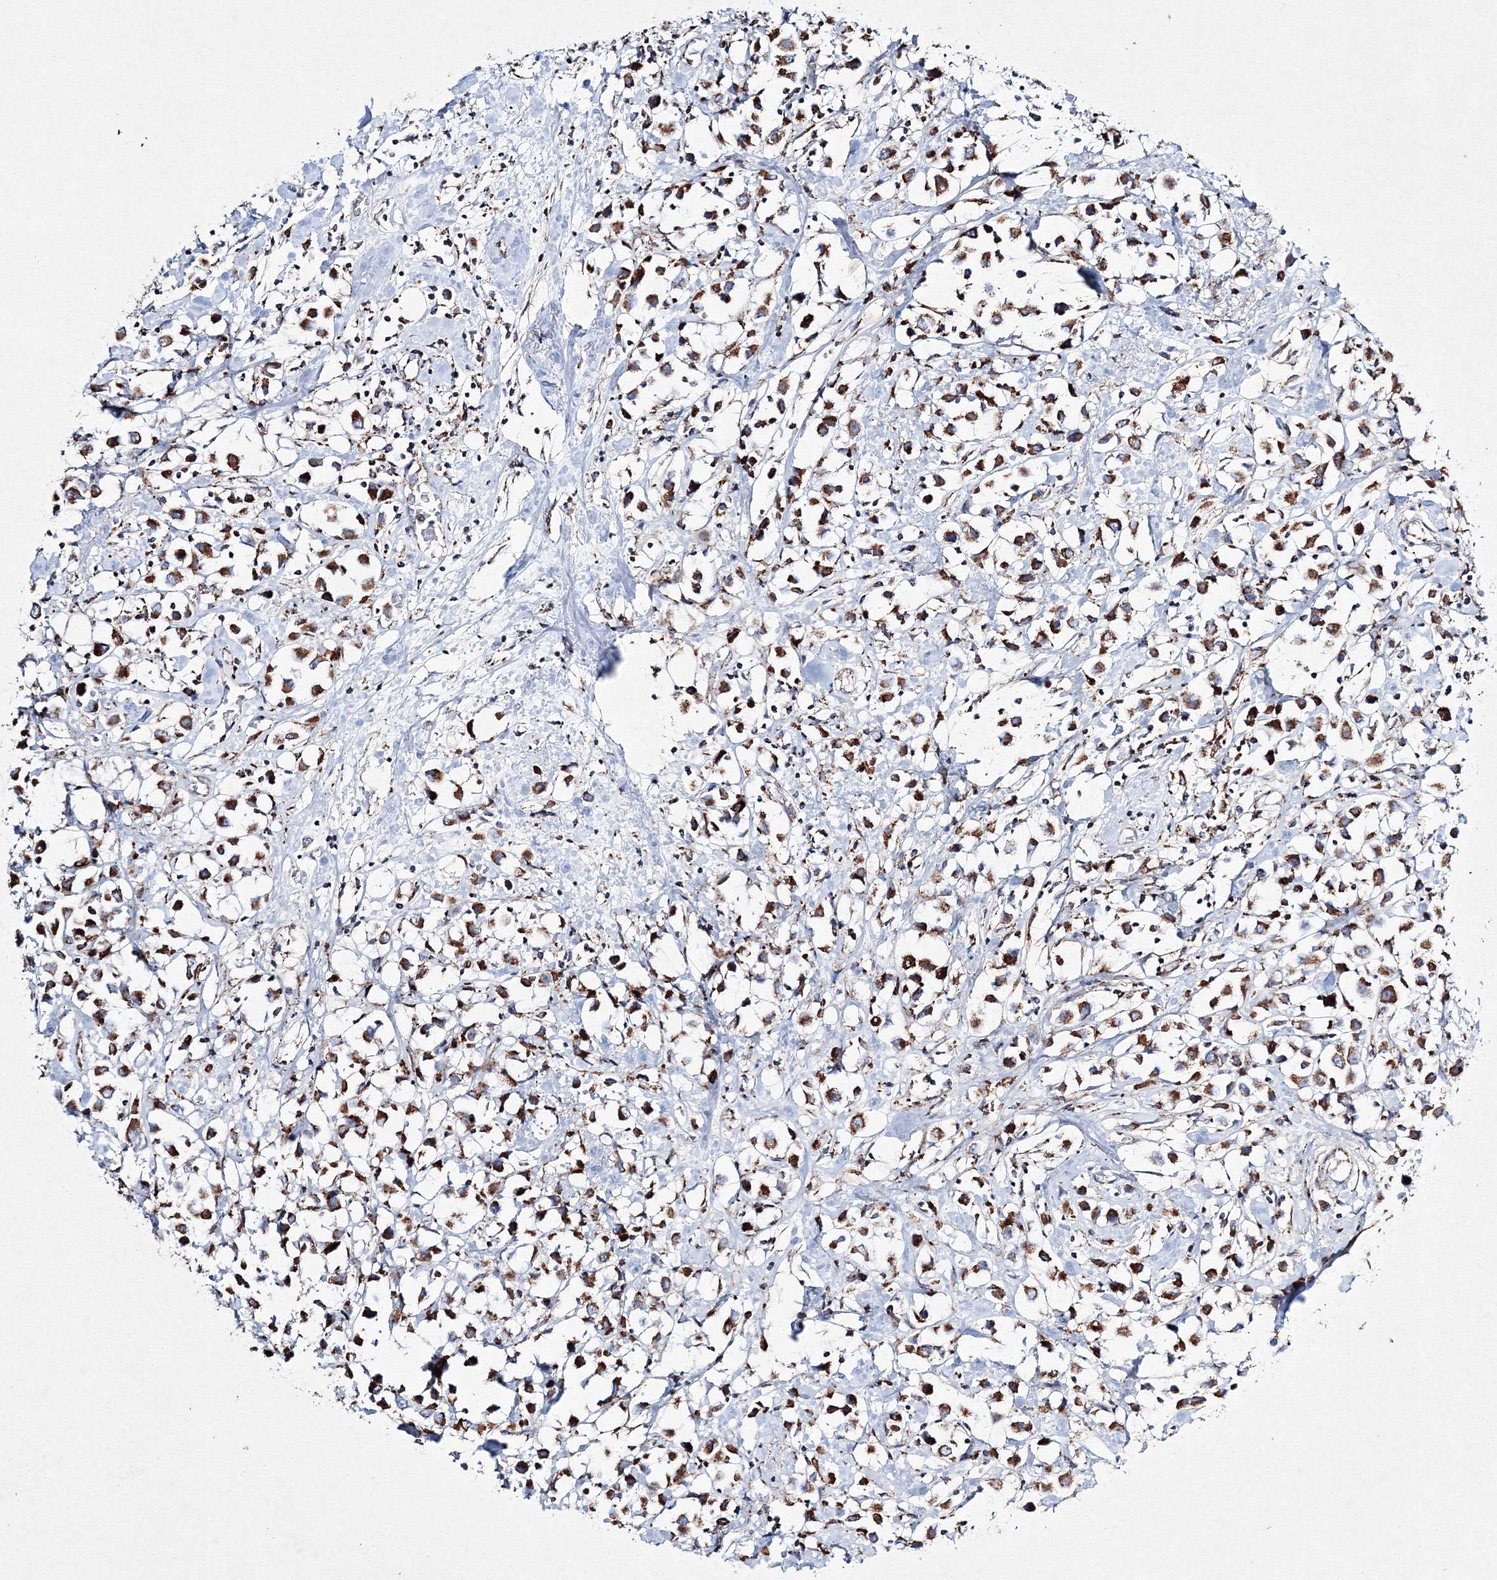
{"staining": {"intensity": "strong", "quantity": ">75%", "location": "cytoplasmic/membranous"}, "tissue": "breast cancer", "cell_type": "Tumor cells", "image_type": "cancer", "snomed": [{"axis": "morphology", "description": "Duct carcinoma"}, {"axis": "topography", "description": "Breast"}], "caption": "Immunohistochemistry micrograph of neoplastic tissue: invasive ductal carcinoma (breast) stained using immunohistochemistry (IHC) reveals high levels of strong protein expression localized specifically in the cytoplasmic/membranous of tumor cells, appearing as a cytoplasmic/membranous brown color.", "gene": "IGSF9", "patient": {"sex": "female", "age": 61}}